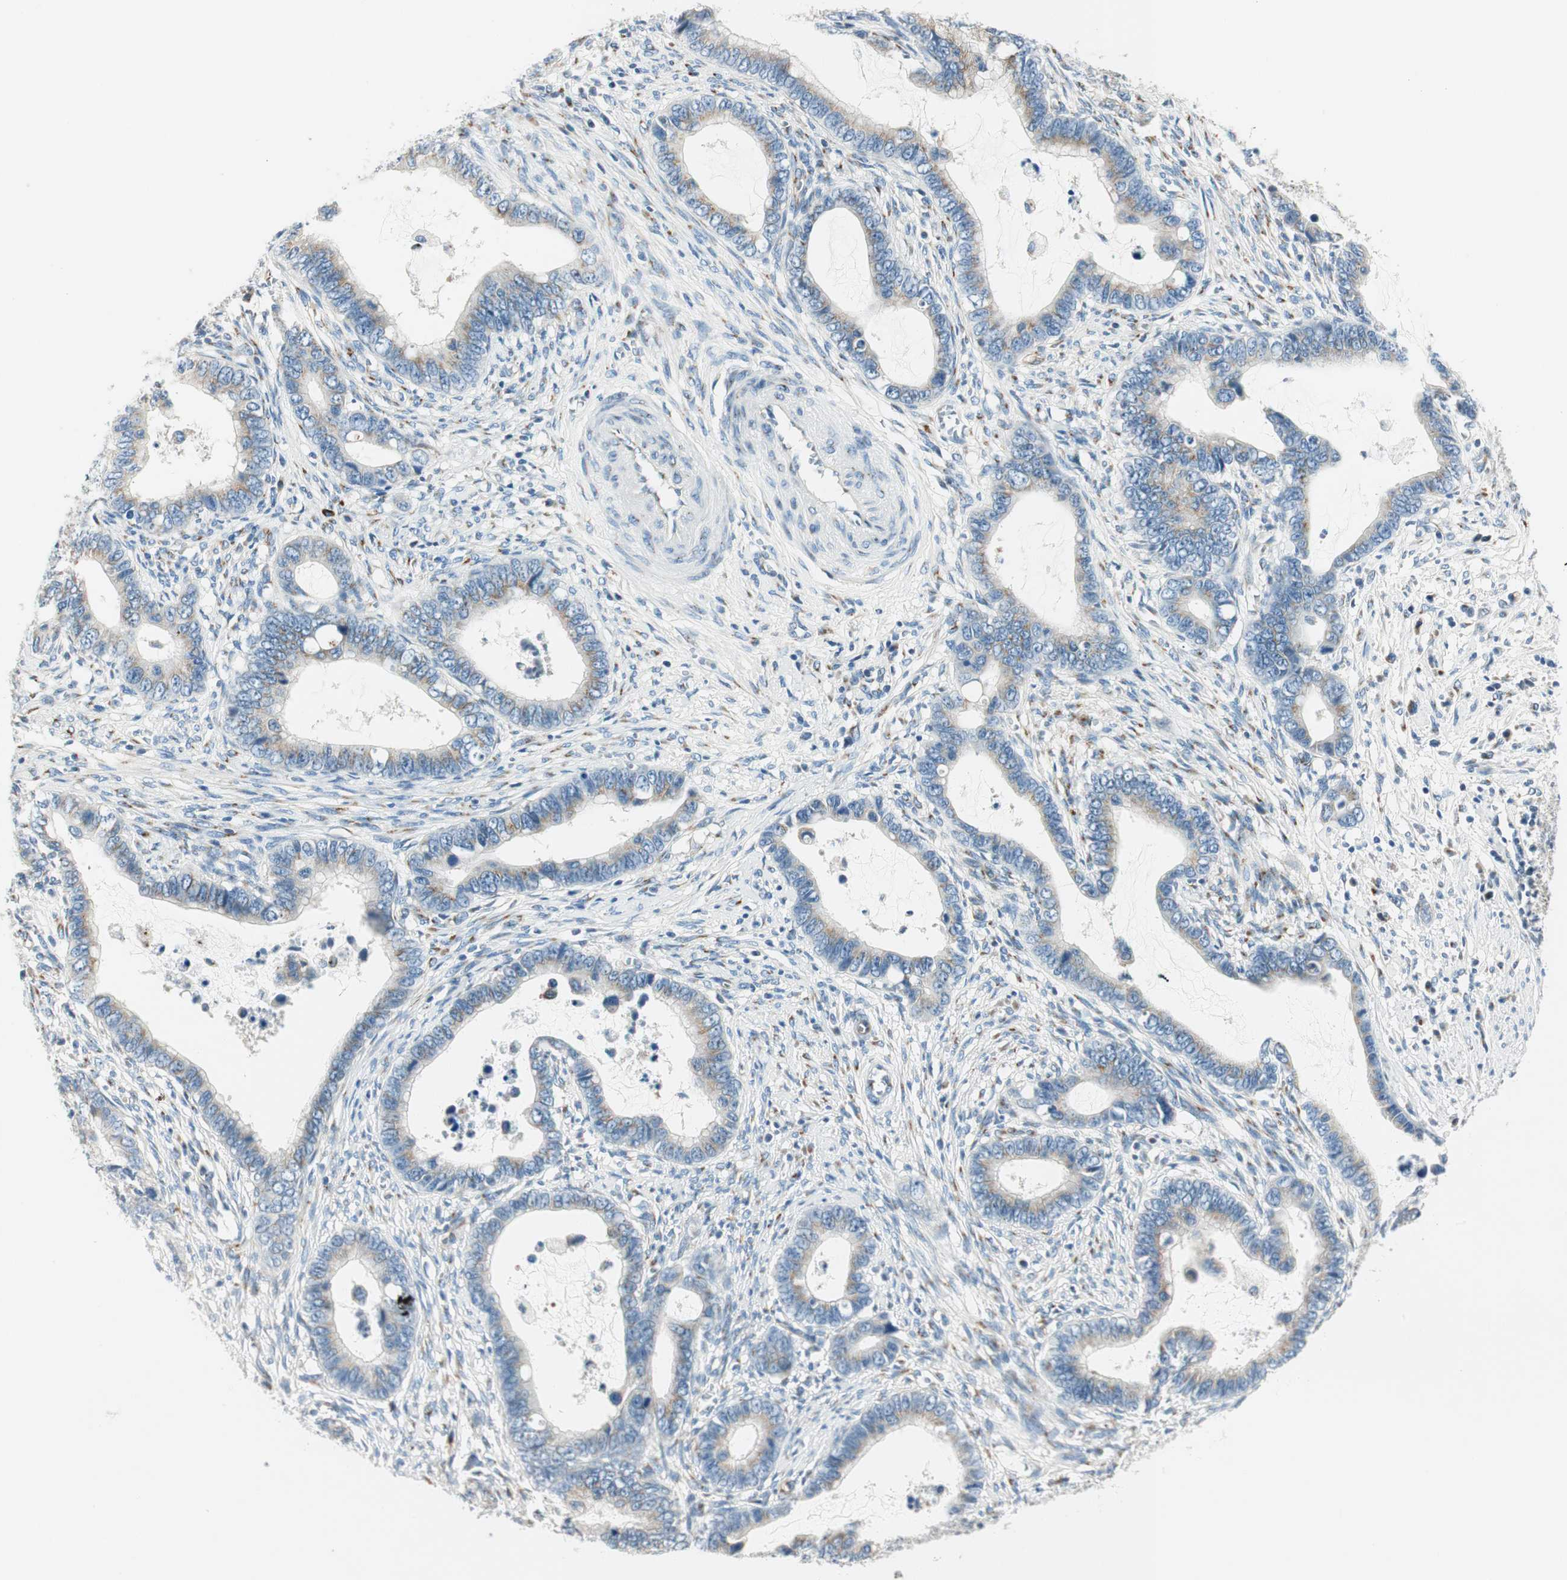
{"staining": {"intensity": "weak", "quantity": "25%-75%", "location": "cytoplasmic/membranous"}, "tissue": "cervical cancer", "cell_type": "Tumor cells", "image_type": "cancer", "snomed": [{"axis": "morphology", "description": "Adenocarcinoma, NOS"}, {"axis": "topography", "description": "Cervix"}], "caption": "The immunohistochemical stain shows weak cytoplasmic/membranous positivity in tumor cells of cervical cancer tissue.", "gene": "TMF1", "patient": {"sex": "female", "age": 44}}